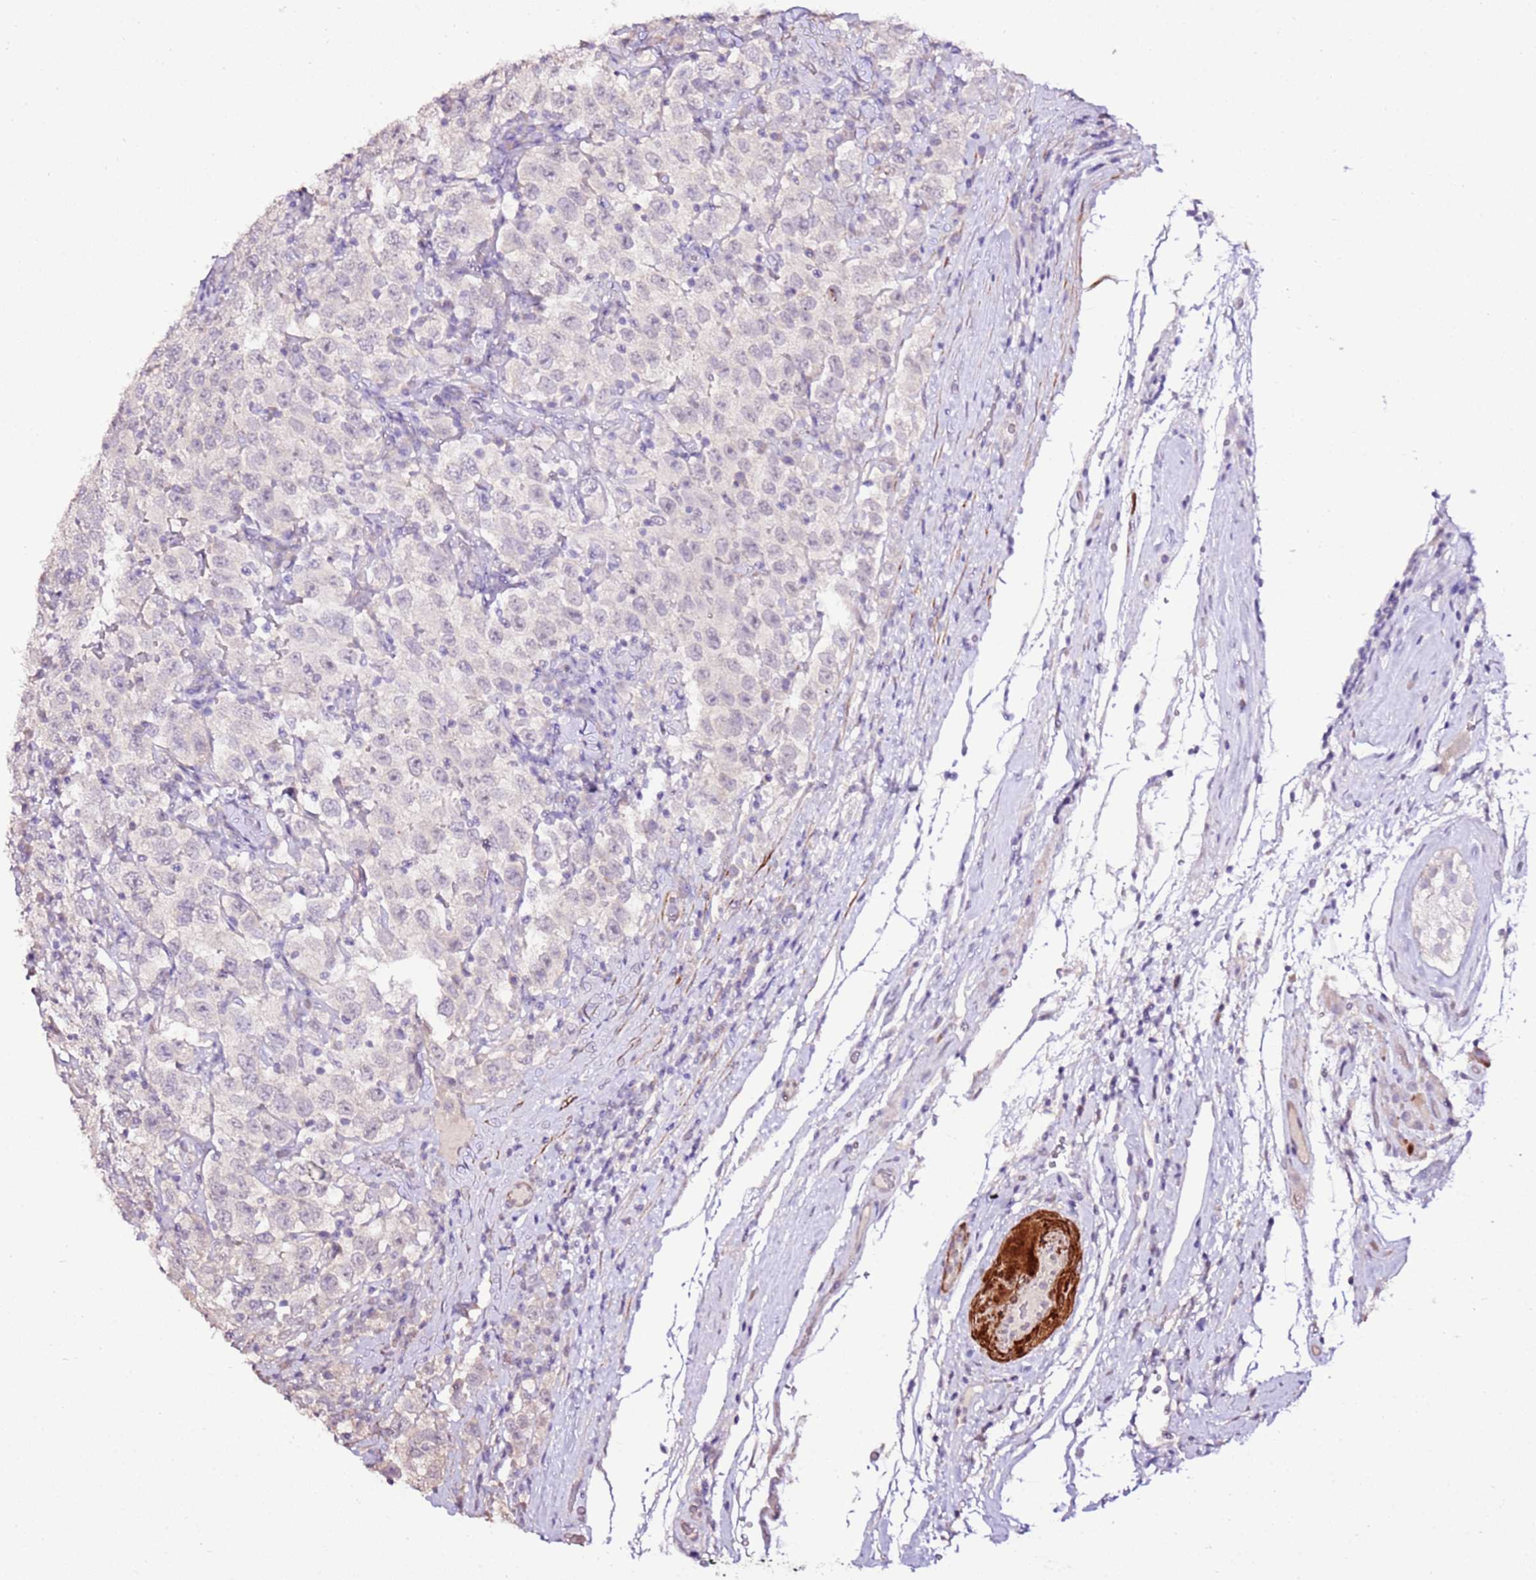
{"staining": {"intensity": "negative", "quantity": "none", "location": "none"}, "tissue": "testis cancer", "cell_type": "Tumor cells", "image_type": "cancer", "snomed": [{"axis": "morphology", "description": "Seminoma, NOS"}, {"axis": "topography", "description": "Testis"}], "caption": "The photomicrograph exhibits no significant expression in tumor cells of testis cancer.", "gene": "ART5", "patient": {"sex": "male", "age": 41}}